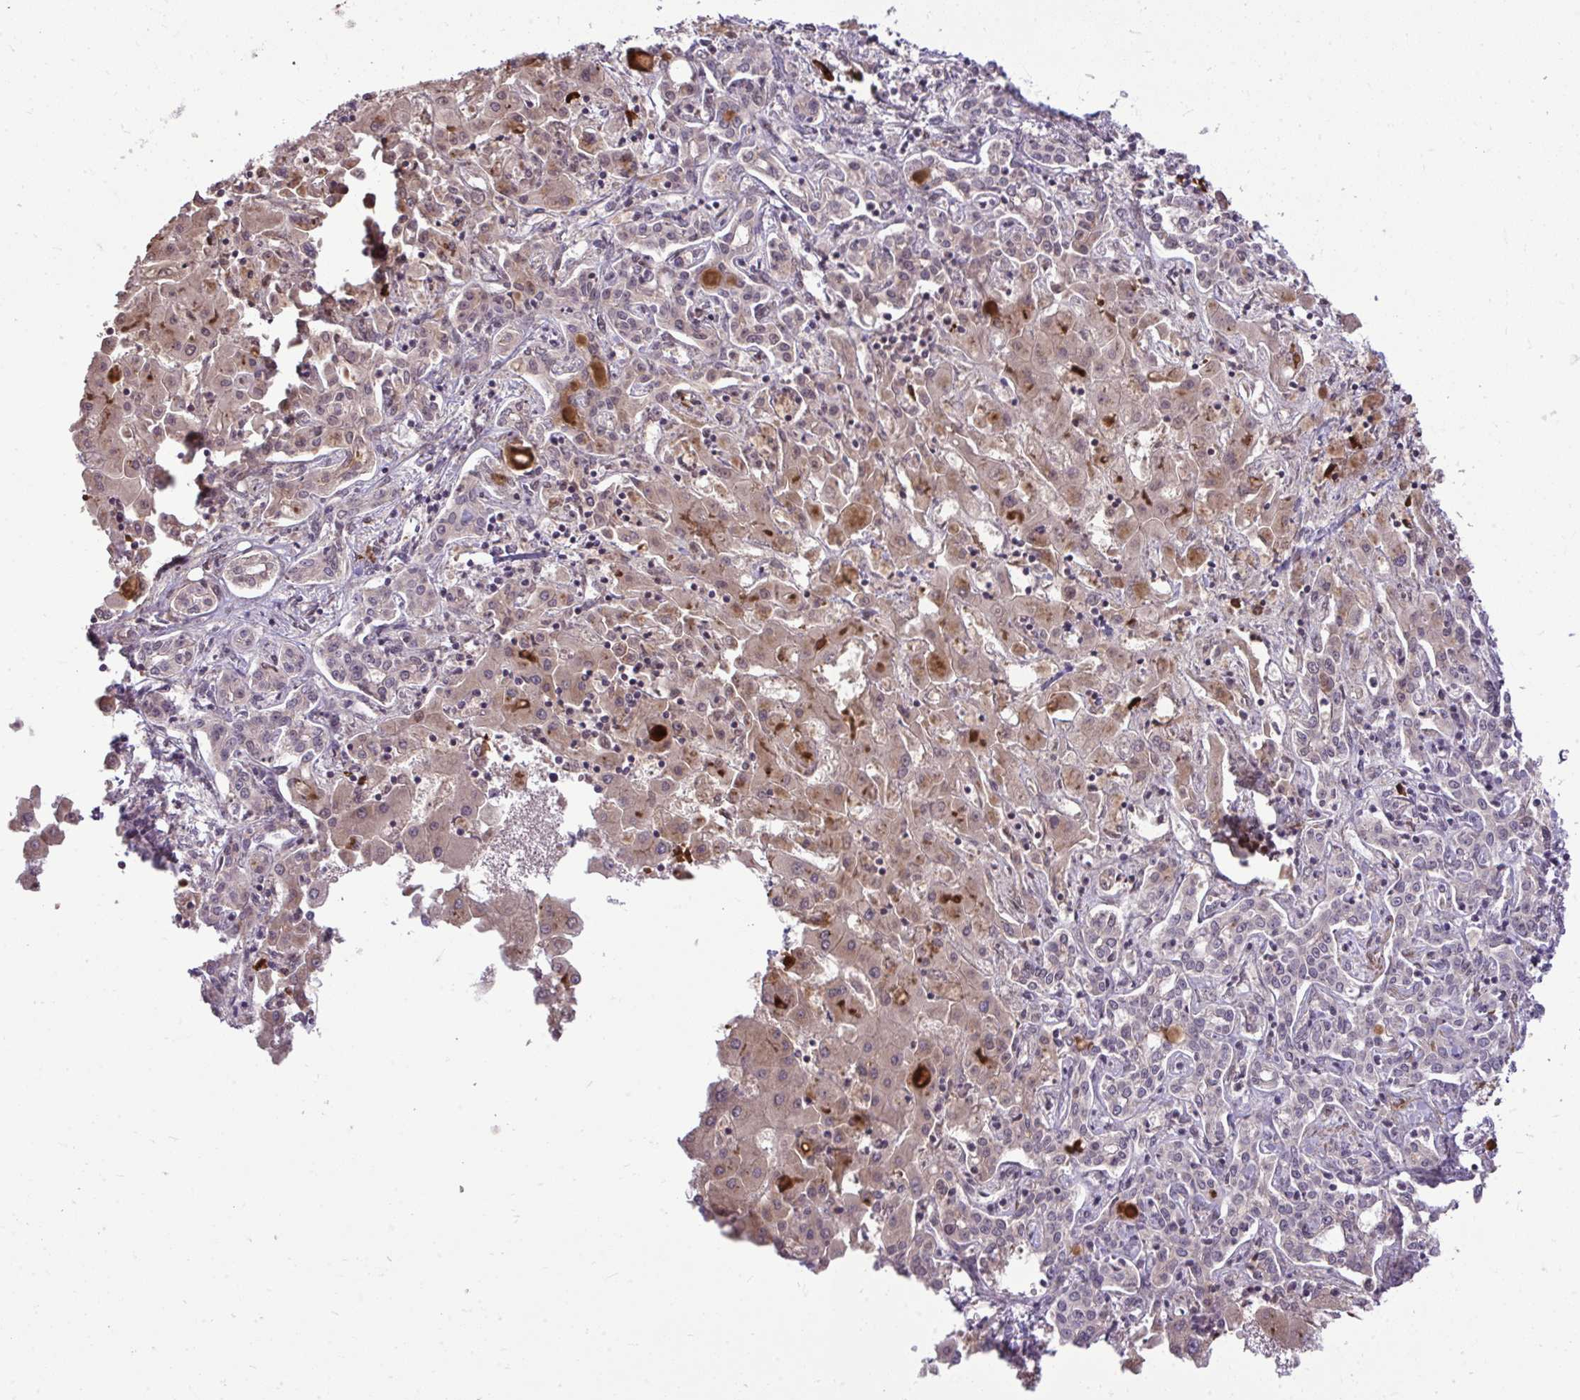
{"staining": {"intensity": "negative", "quantity": "none", "location": "none"}, "tissue": "liver cancer", "cell_type": "Tumor cells", "image_type": "cancer", "snomed": [{"axis": "morphology", "description": "Cholangiocarcinoma"}, {"axis": "topography", "description": "Liver"}], "caption": "DAB (3,3'-diaminobenzidine) immunohistochemical staining of liver cancer shows no significant positivity in tumor cells. The staining is performed using DAB (3,3'-diaminobenzidine) brown chromogen with nuclei counter-stained in using hematoxylin.", "gene": "ZSCAN9", "patient": {"sex": "female", "age": 64}}